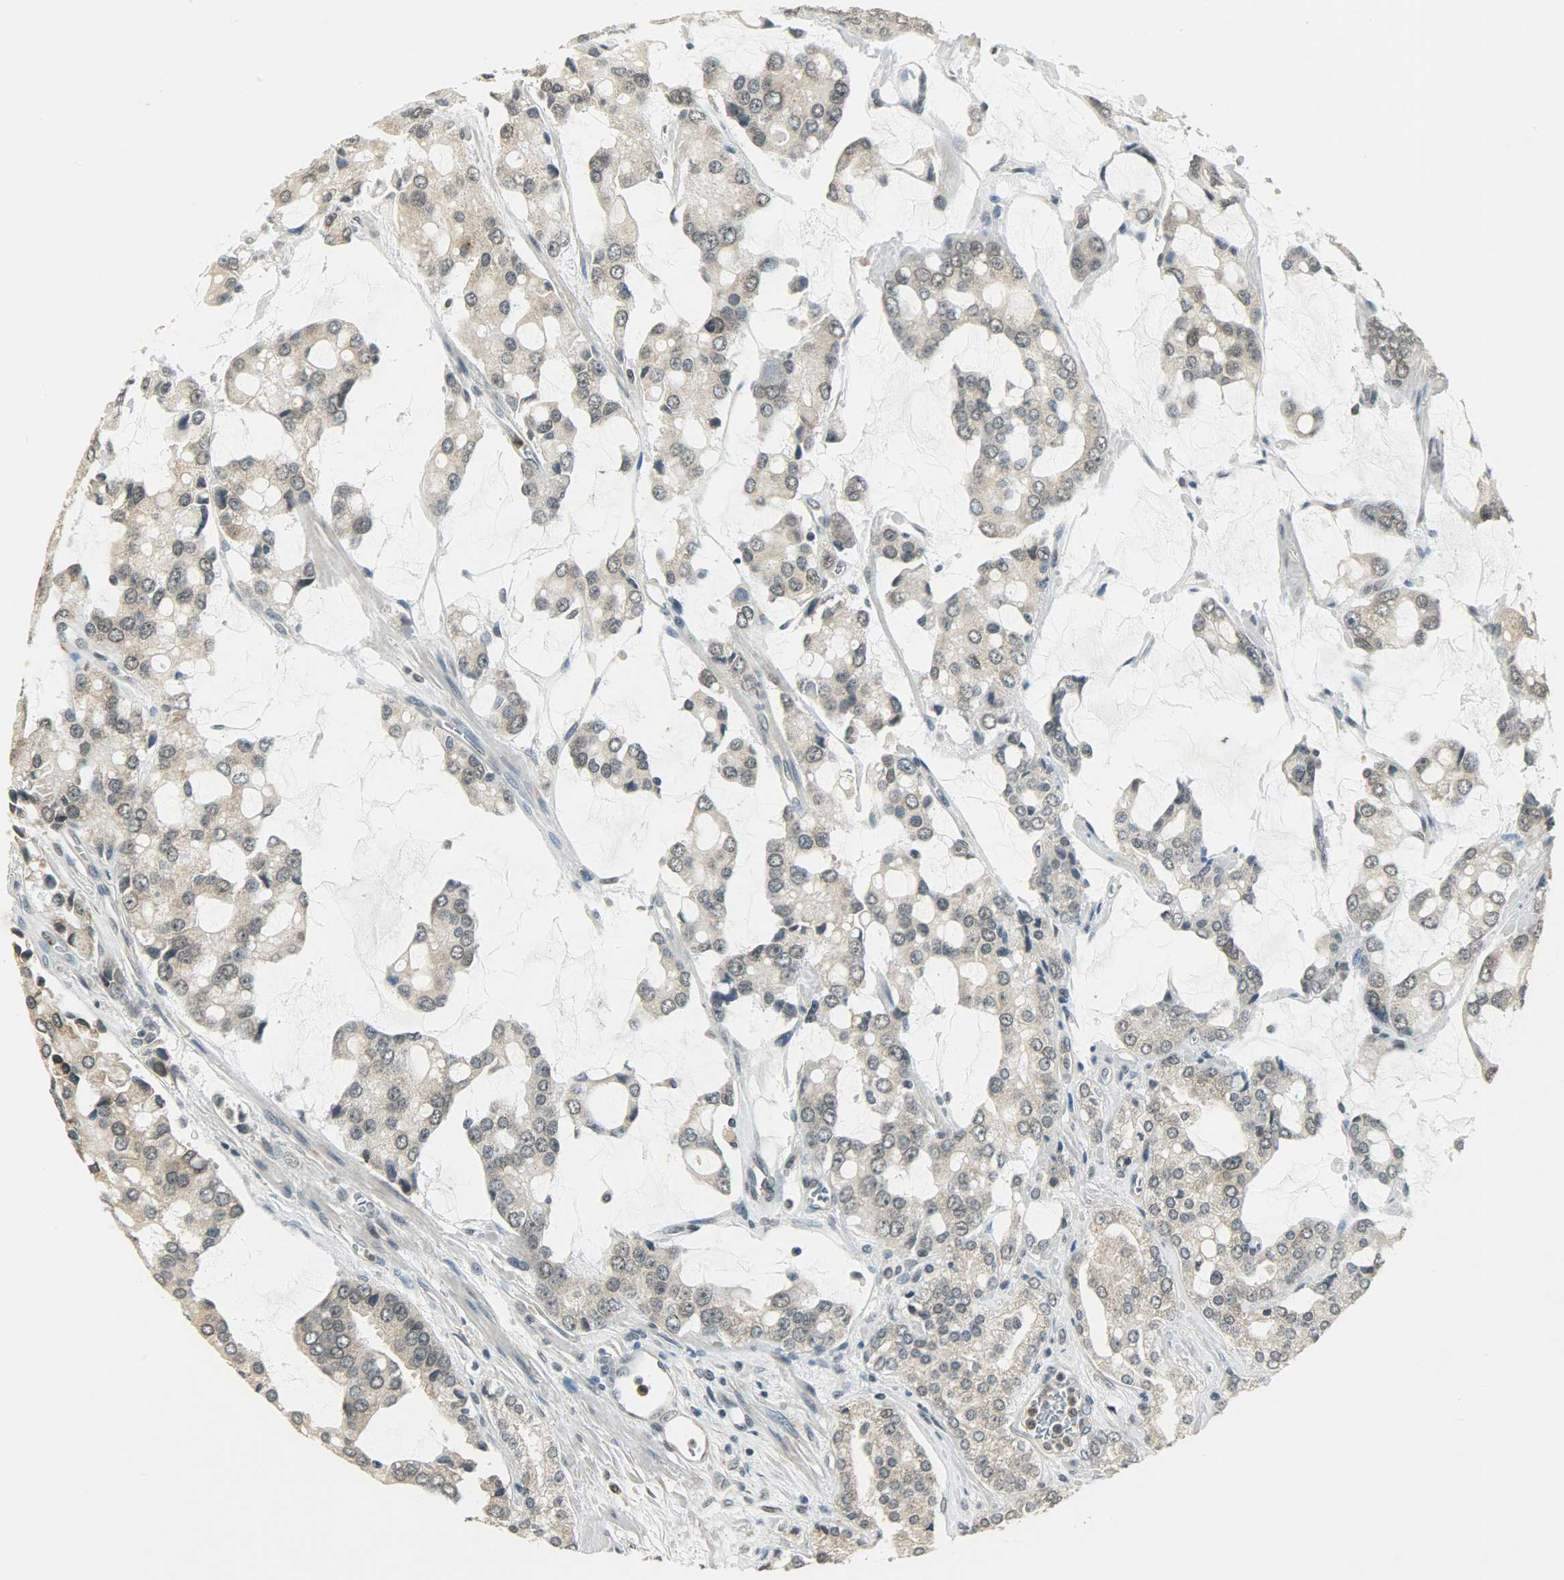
{"staining": {"intensity": "weak", "quantity": "<25%", "location": "cytoplasmic/membranous"}, "tissue": "prostate cancer", "cell_type": "Tumor cells", "image_type": "cancer", "snomed": [{"axis": "morphology", "description": "Adenocarcinoma, High grade"}, {"axis": "topography", "description": "Prostate"}], "caption": "Immunohistochemistry (IHC) image of neoplastic tissue: prostate cancer (adenocarcinoma (high-grade)) stained with DAB (3,3'-diaminobenzidine) demonstrates no significant protein staining in tumor cells.", "gene": "SMARCA5", "patient": {"sex": "male", "age": 67}}